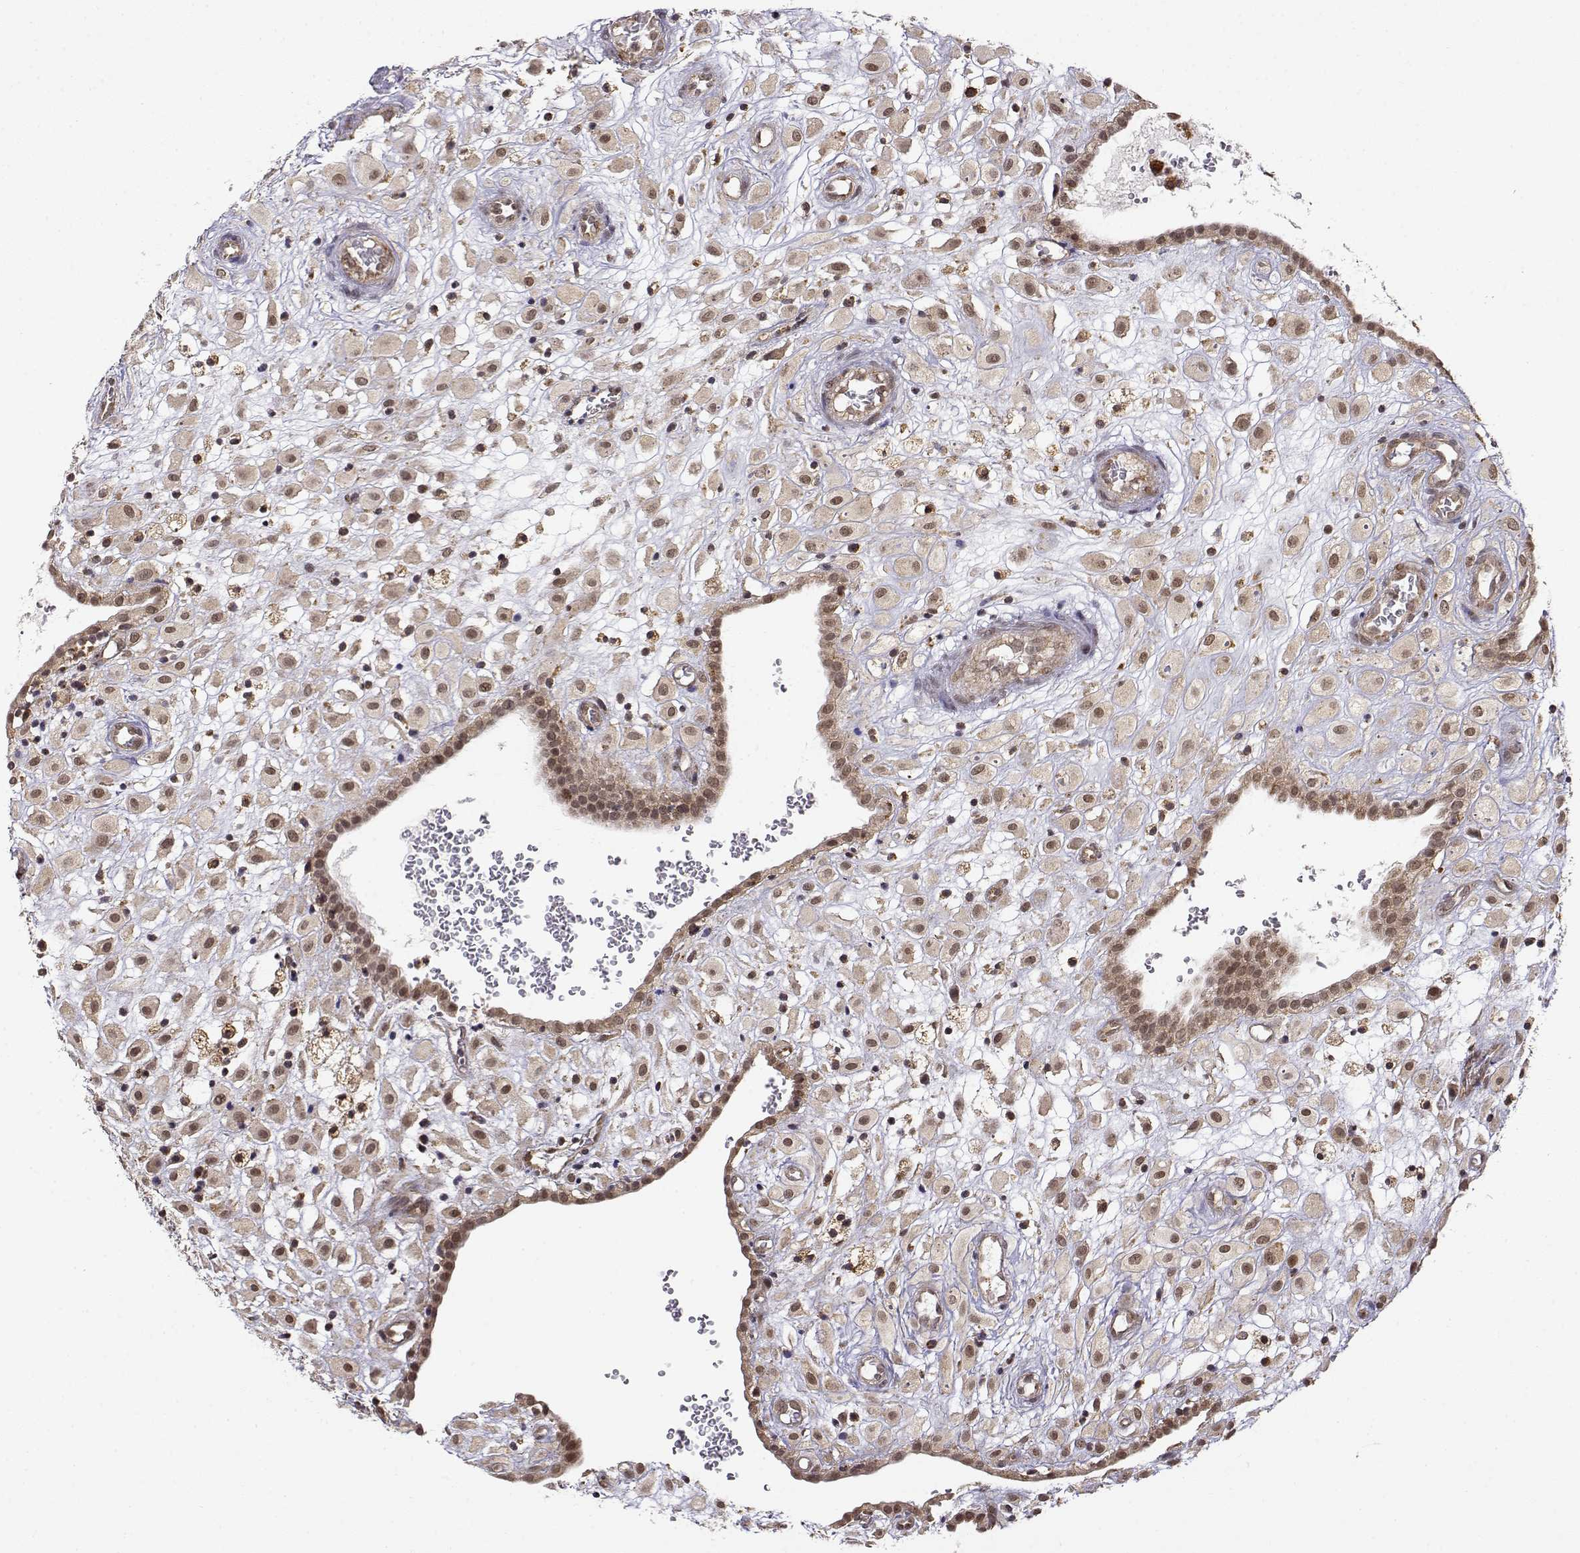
{"staining": {"intensity": "weak", "quantity": ">75%", "location": "cytoplasmic/membranous,nuclear"}, "tissue": "placenta", "cell_type": "Decidual cells", "image_type": "normal", "snomed": [{"axis": "morphology", "description": "Normal tissue, NOS"}, {"axis": "topography", "description": "Placenta"}], "caption": "Benign placenta was stained to show a protein in brown. There is low levels of weak cytoplasmic/membranous,nuclear staining in approximately >75% of decidual cells. The staining was performed using DAB to visualize the protein expression in brown, while the nuclei were stained in blue with hematoxylin (Magnification: 20x).", "gene": "RNF13", "patient": {"sex": "female", "age": 24}}